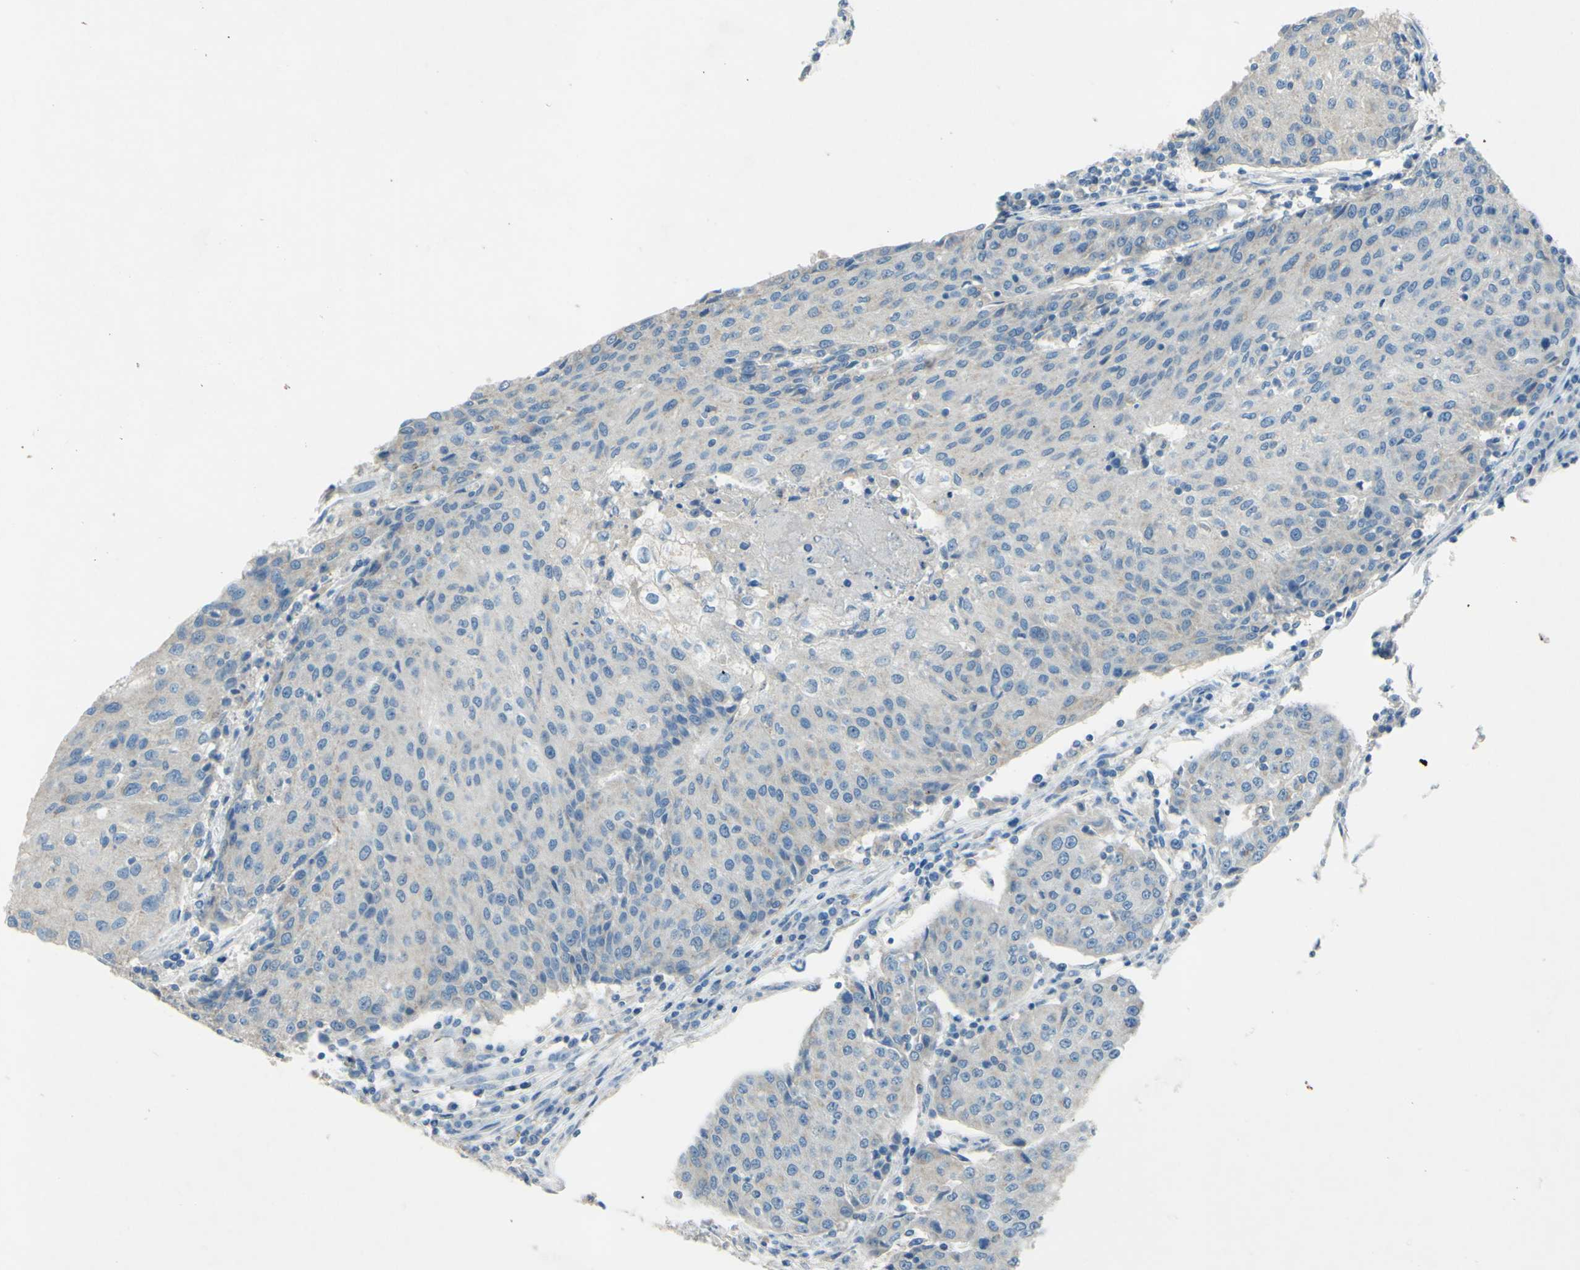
{"staining": {"intensity": "weak", "quantity": "<25%", "location": "cytoplasmic/membranous"}, "tissue": "urothelial cancer", "cell_type": "Tumor cells", "image_type": "cancer", "snomed": [{"axis": "morphology", "description": "Urothelial carcinoma, High grade"}, {"axis": "topography", "description": "Urinary bladder"}], "caption": "DAB immunohistochemical staining of high-grade urothelial carcinoma reveals no significant positivity in tumor cells.", "gene": "CDH10", "patient": {"sex": "female", "age": 85}}